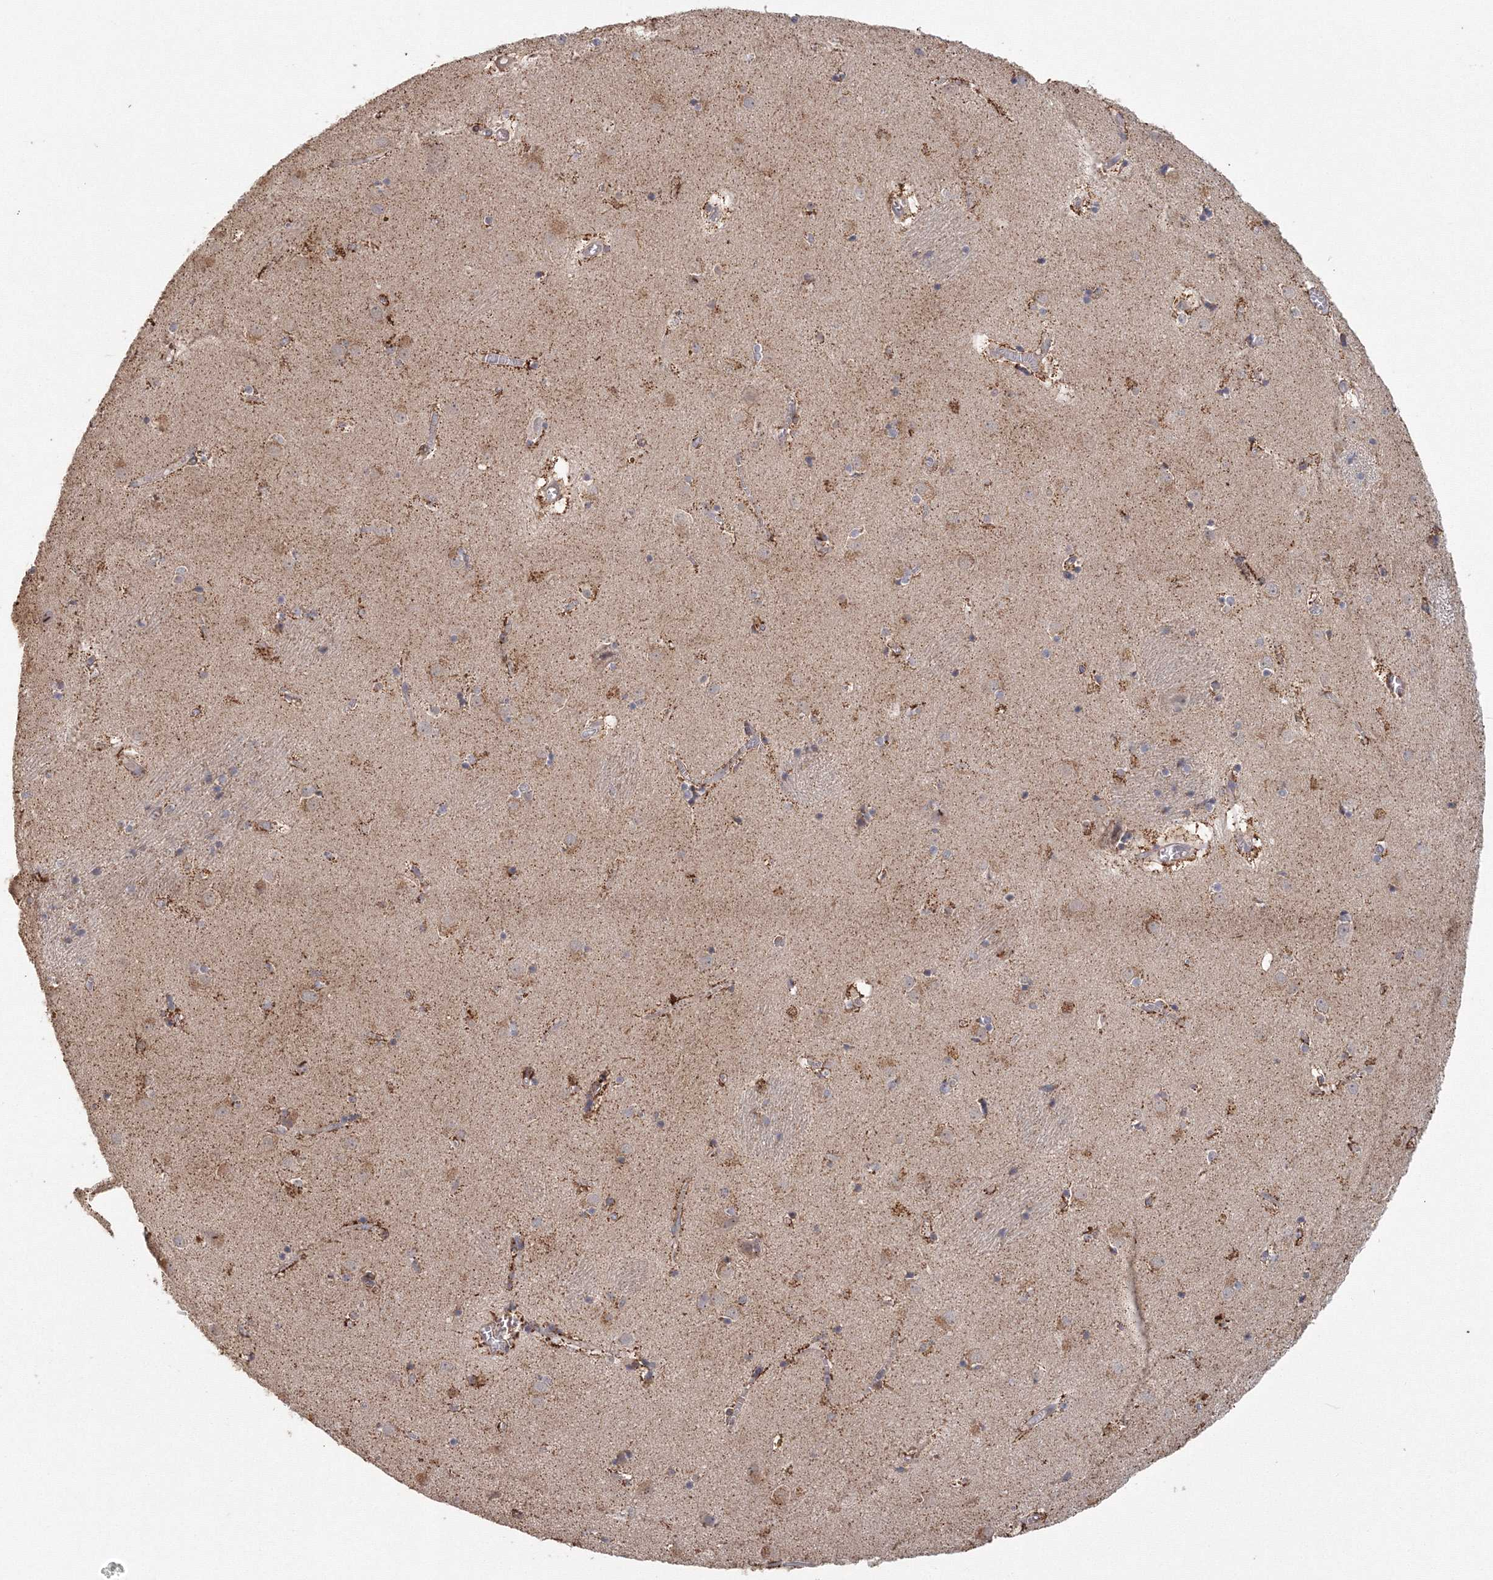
{"staining": {"intensity": "moderate", "quantity": "25%-75%", "location": "cytoplasmic/membranous"}, "tissue": "caudate", "cell_type": "Glial cells", "image_type": "normal", "snomed": [{"axis": "morphology", "description": "Normal tissue, NOS"}, {"axis": "topography", "description": "Lateral ventricle wall"}], "caption": "This photomicrograph demonstrates benign caudate stained with immunohistochemistry to label a protein in brown. The cytoplasmic/membranous of glial cells show moderate positivity for the protein. Nuclei are counter-stained blue.", "gene": "TACC2", "patient": {"sex": "male", "age": 70}}